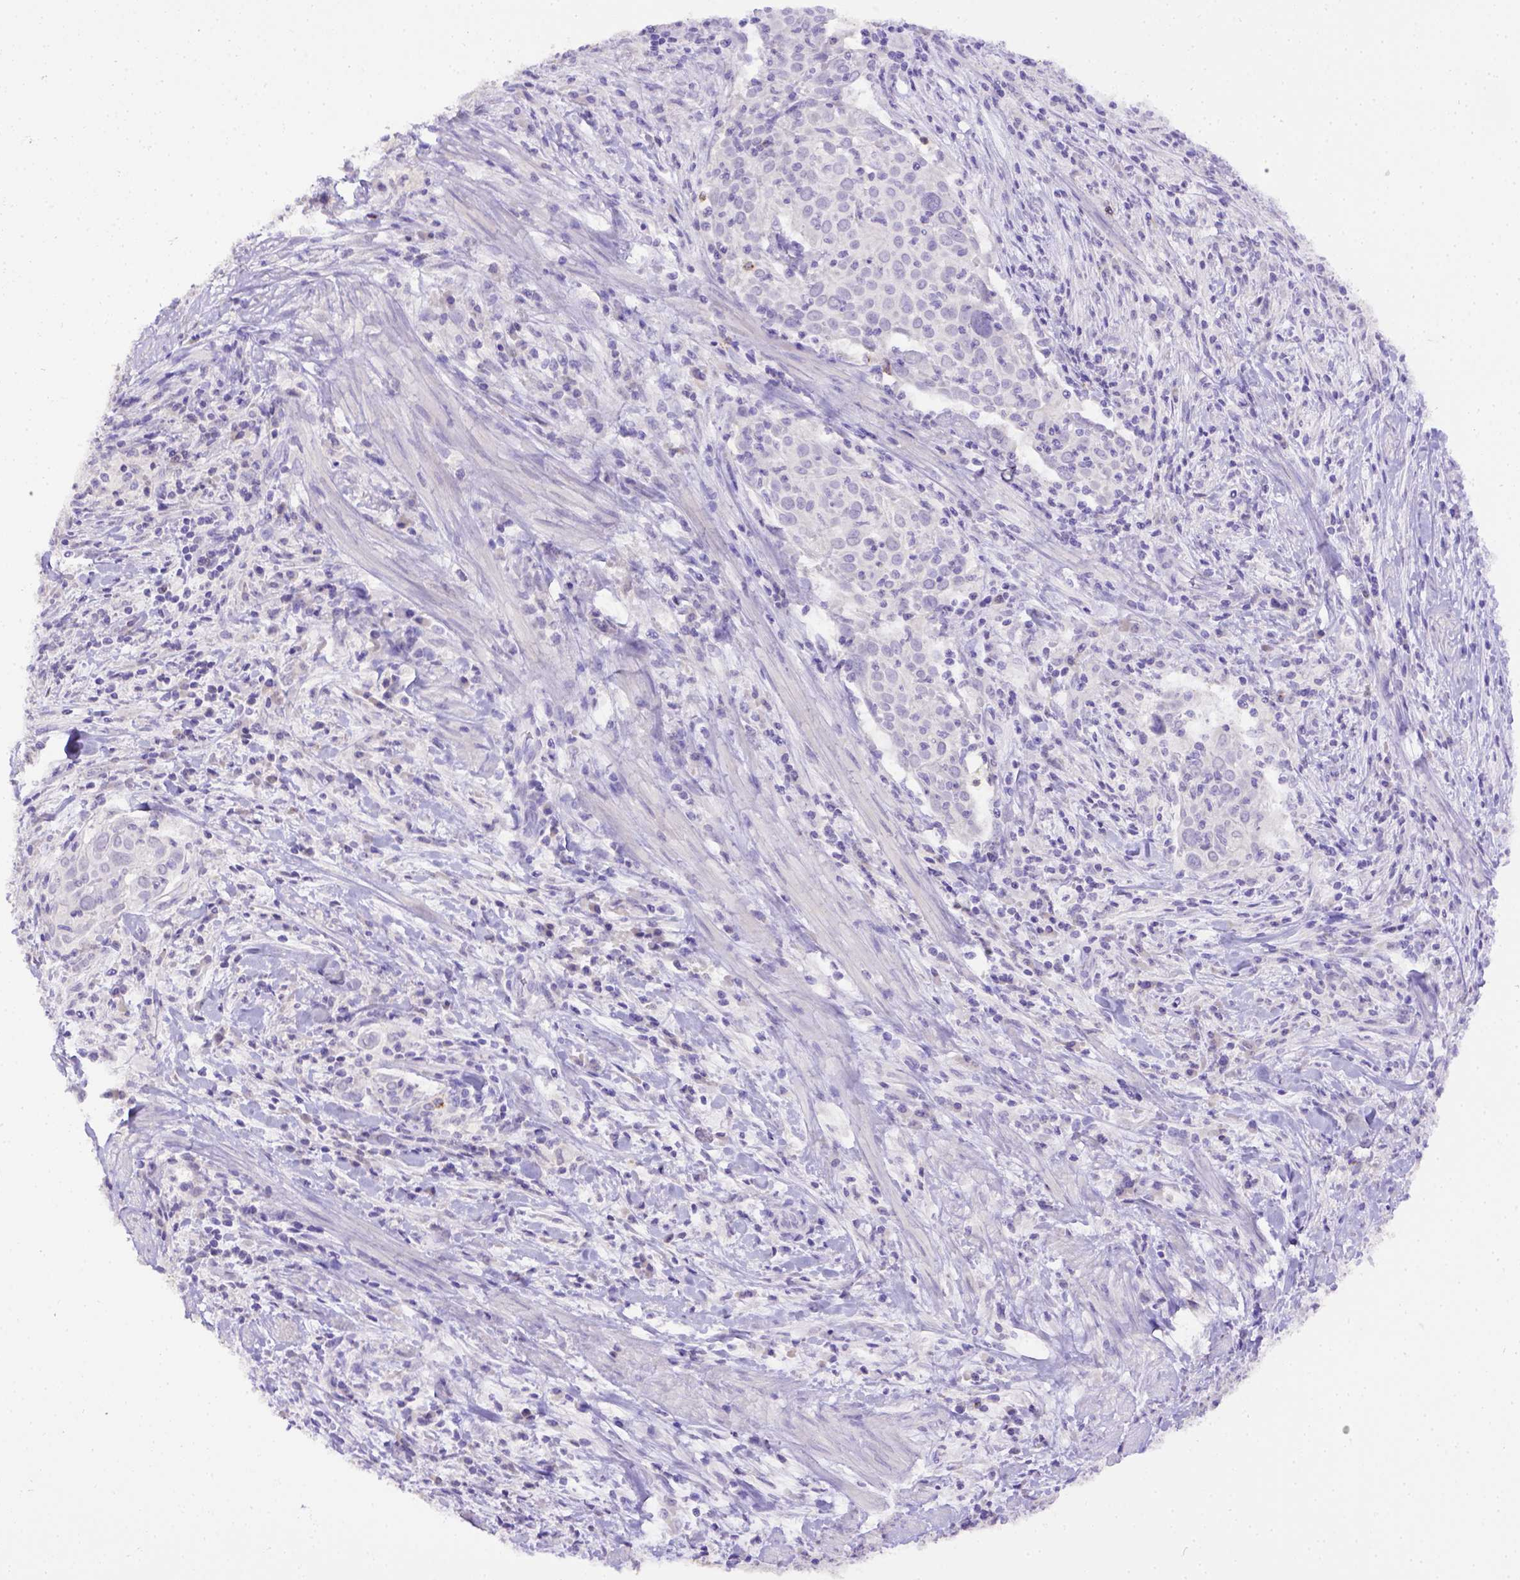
{"staining": {"intensity": "negative", "quantity": "none", "location": "none"}, "tissue": "cervical cancer", "cell_type": "Tumor cells", "image_type": "cancer", "snomed": [{"axis": "morphology", "description": "Squamous cell carcinoma, NOS"}, {"axis": "topography", "description": "Cervix"}], "caption": "High power microscopy micrograph of an IHC image of squamous cell carcinoma (cervical), revealing no significant staining in tumor cells. The staining was performed using DAB to visualize the protein expression in brown, while the nuclei were stained in blue with hematoxylin (Magnification: 20x).", "gene": "B3GAT1", "patient": {"sex": "female", "age": 39}}